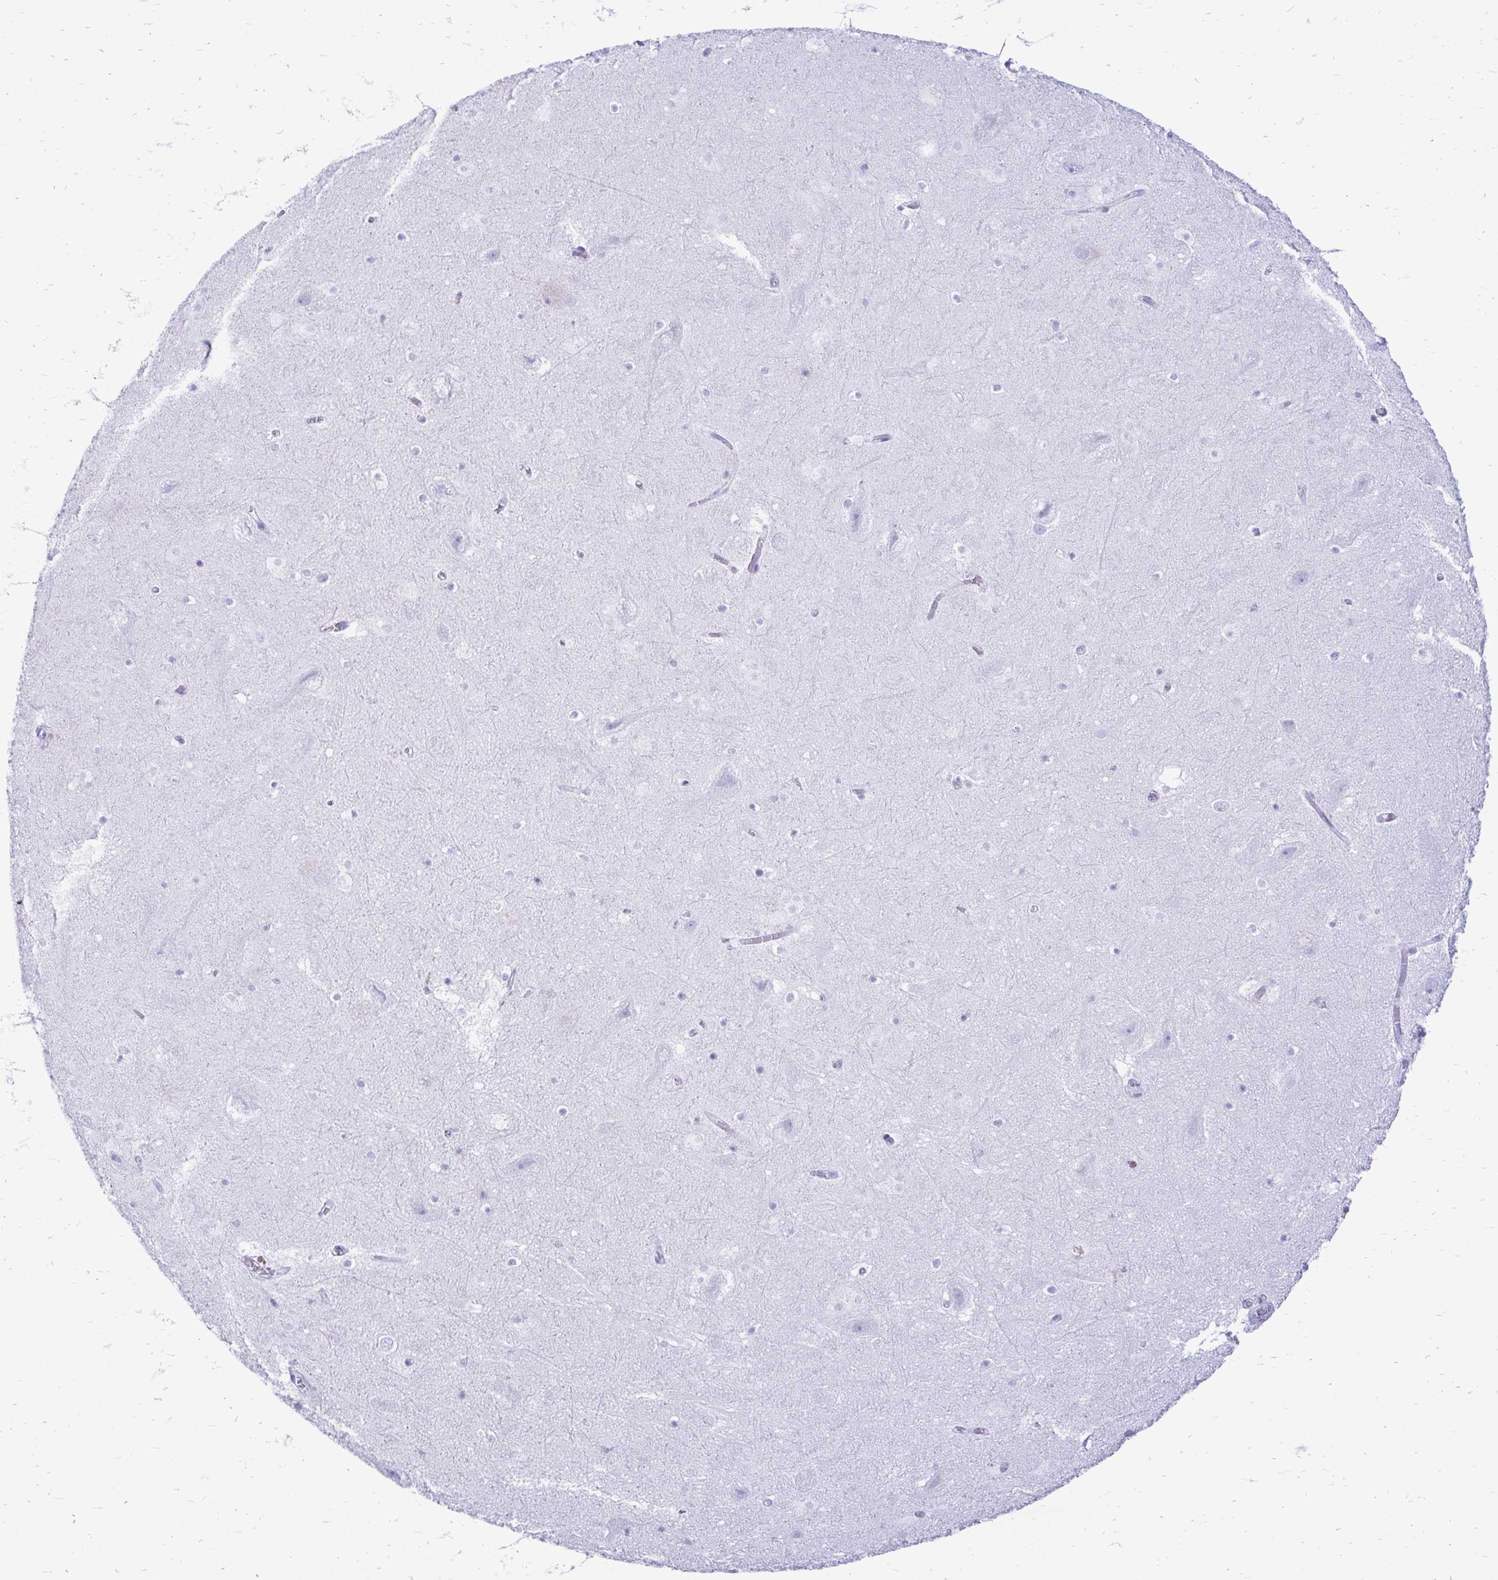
{"staining": {"intensity": "negative", "quantity": "none", "location": "none"}, "tissue": "hippocampus", "cell_type": "Glial cells", "image_type": "normal", "snomed": [{"axis": "morphology", "description": "Normal tissue, NOS"}, {"axis": "topography", "description": "Hippocampus"}], "caption": "Immunohistochemical staining of unremarkable hippocampus reveals no significant positivity in glial cells.", "gene": "OR10R2", "patient": {"sex": "female", "age": 42}}